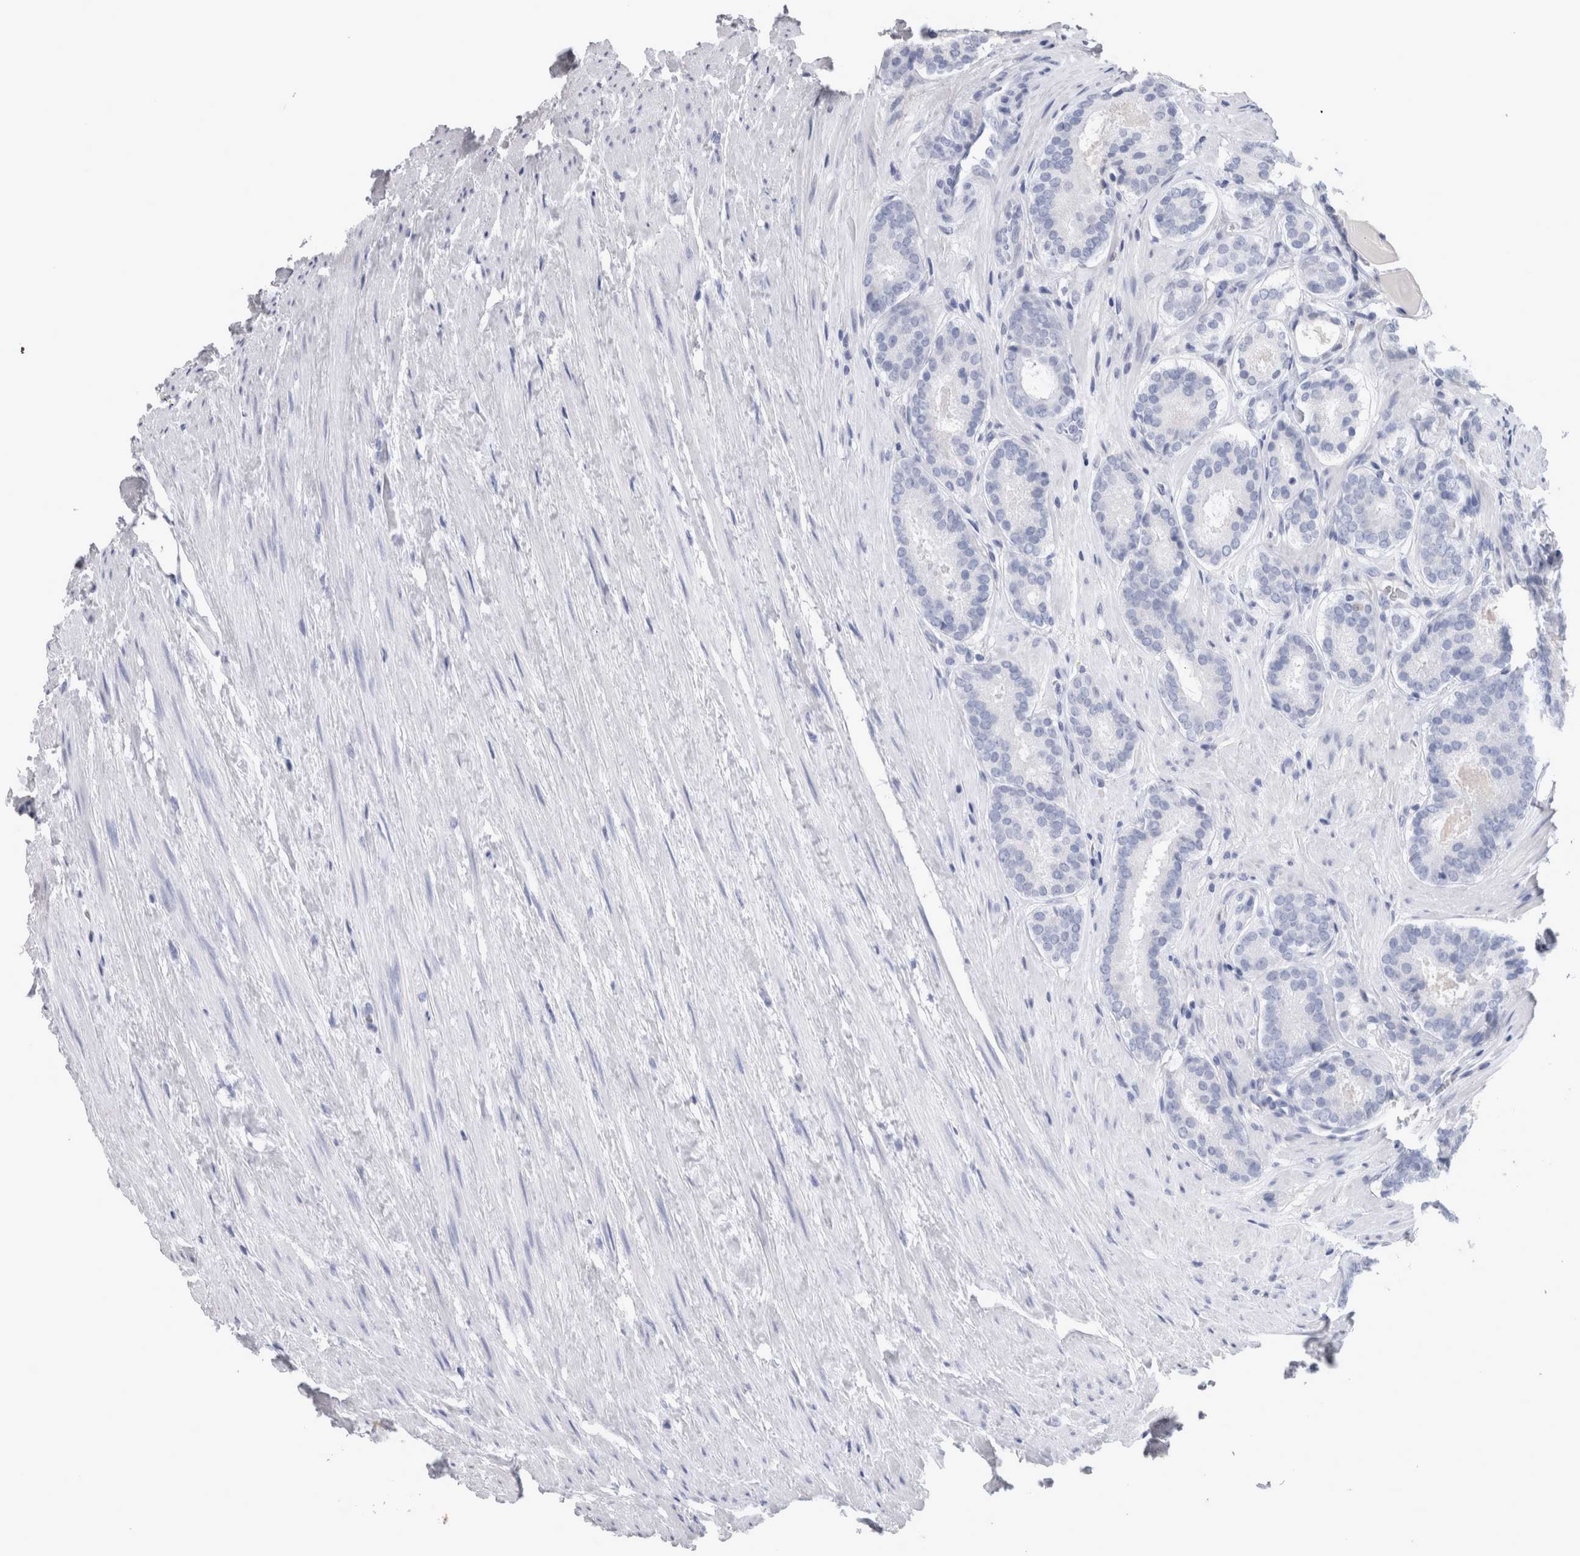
{"staining": {"intensity": "negative", "quantity": "none", "location": "none"}, "tissue": "prostate cancer", "cell_type": "Tumor cells", "image_type": "cancer", "snomed": [{"axis": "morphology", "description": "Adenocarcinoma, Low grade"}, {"axis": "topography", "description": "Prostate"}], "caption": "Immunohistochemistry (IHC) of human prostate cancer exhibits no expression in tumor cells.", "gene": "CA8", "patient": {"sex": "male", "age": 69}}